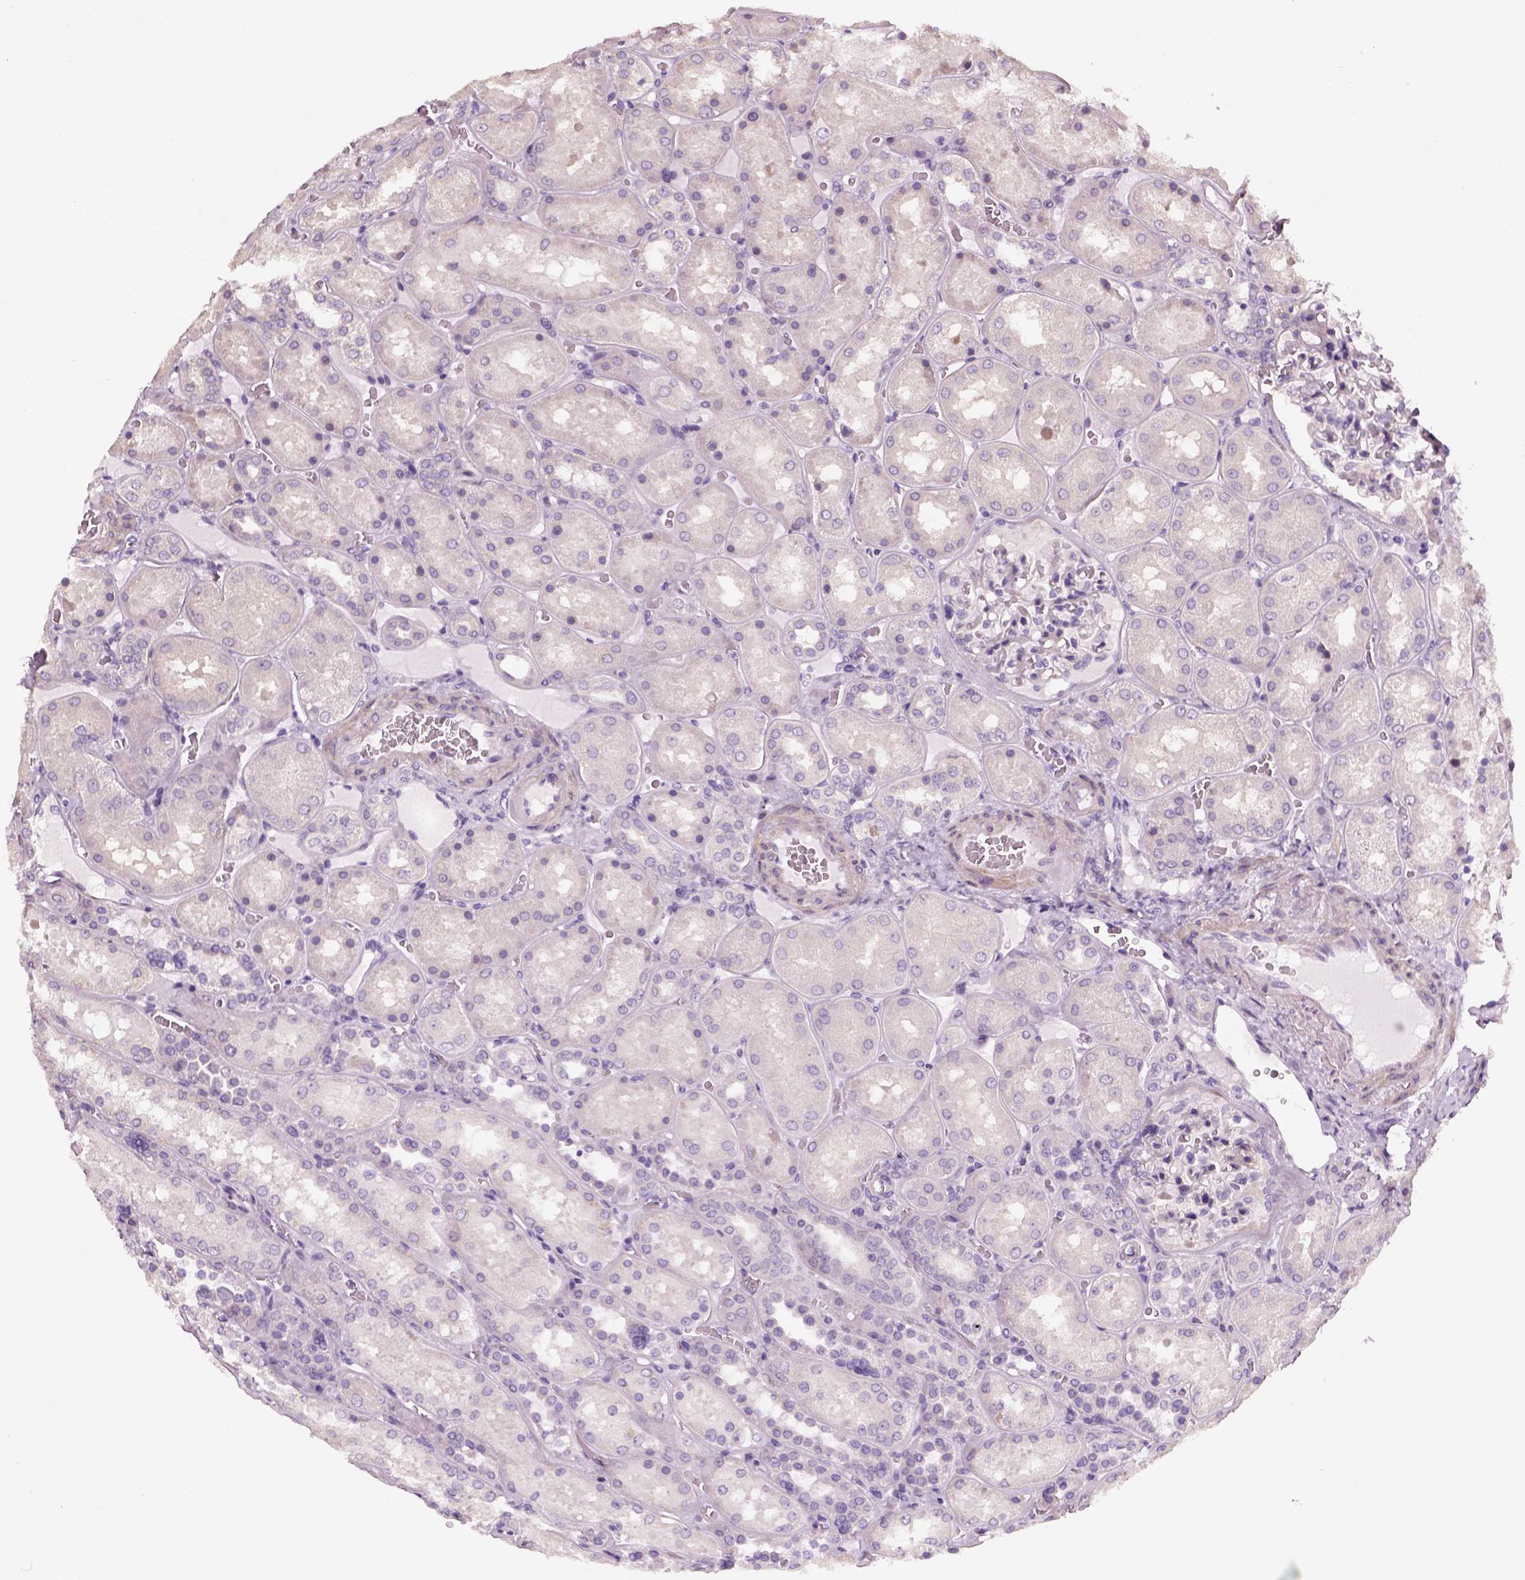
{"staining": {"intensity": "negative", "quantity": "none", "location": "none"}, "tissue": "kidney", "cell_type": "Cells in glomeruli", "image_type": "normal", "snomed": [{"axis": "morphology", "description": "Normal tissue, NOS"}, {"axis": "topography", "description": "Kidney"}], "caption": "Immunohistochemistry of unremarkable human kidney displays no staining in cells in glomeruli. (Brightfield microscopy of DAB (3,3'-diaminobenzidine) immunohistochemistry at high magnification).", "gene": "ELOVL3", "patient": {"sex": "male", "age": 73}}